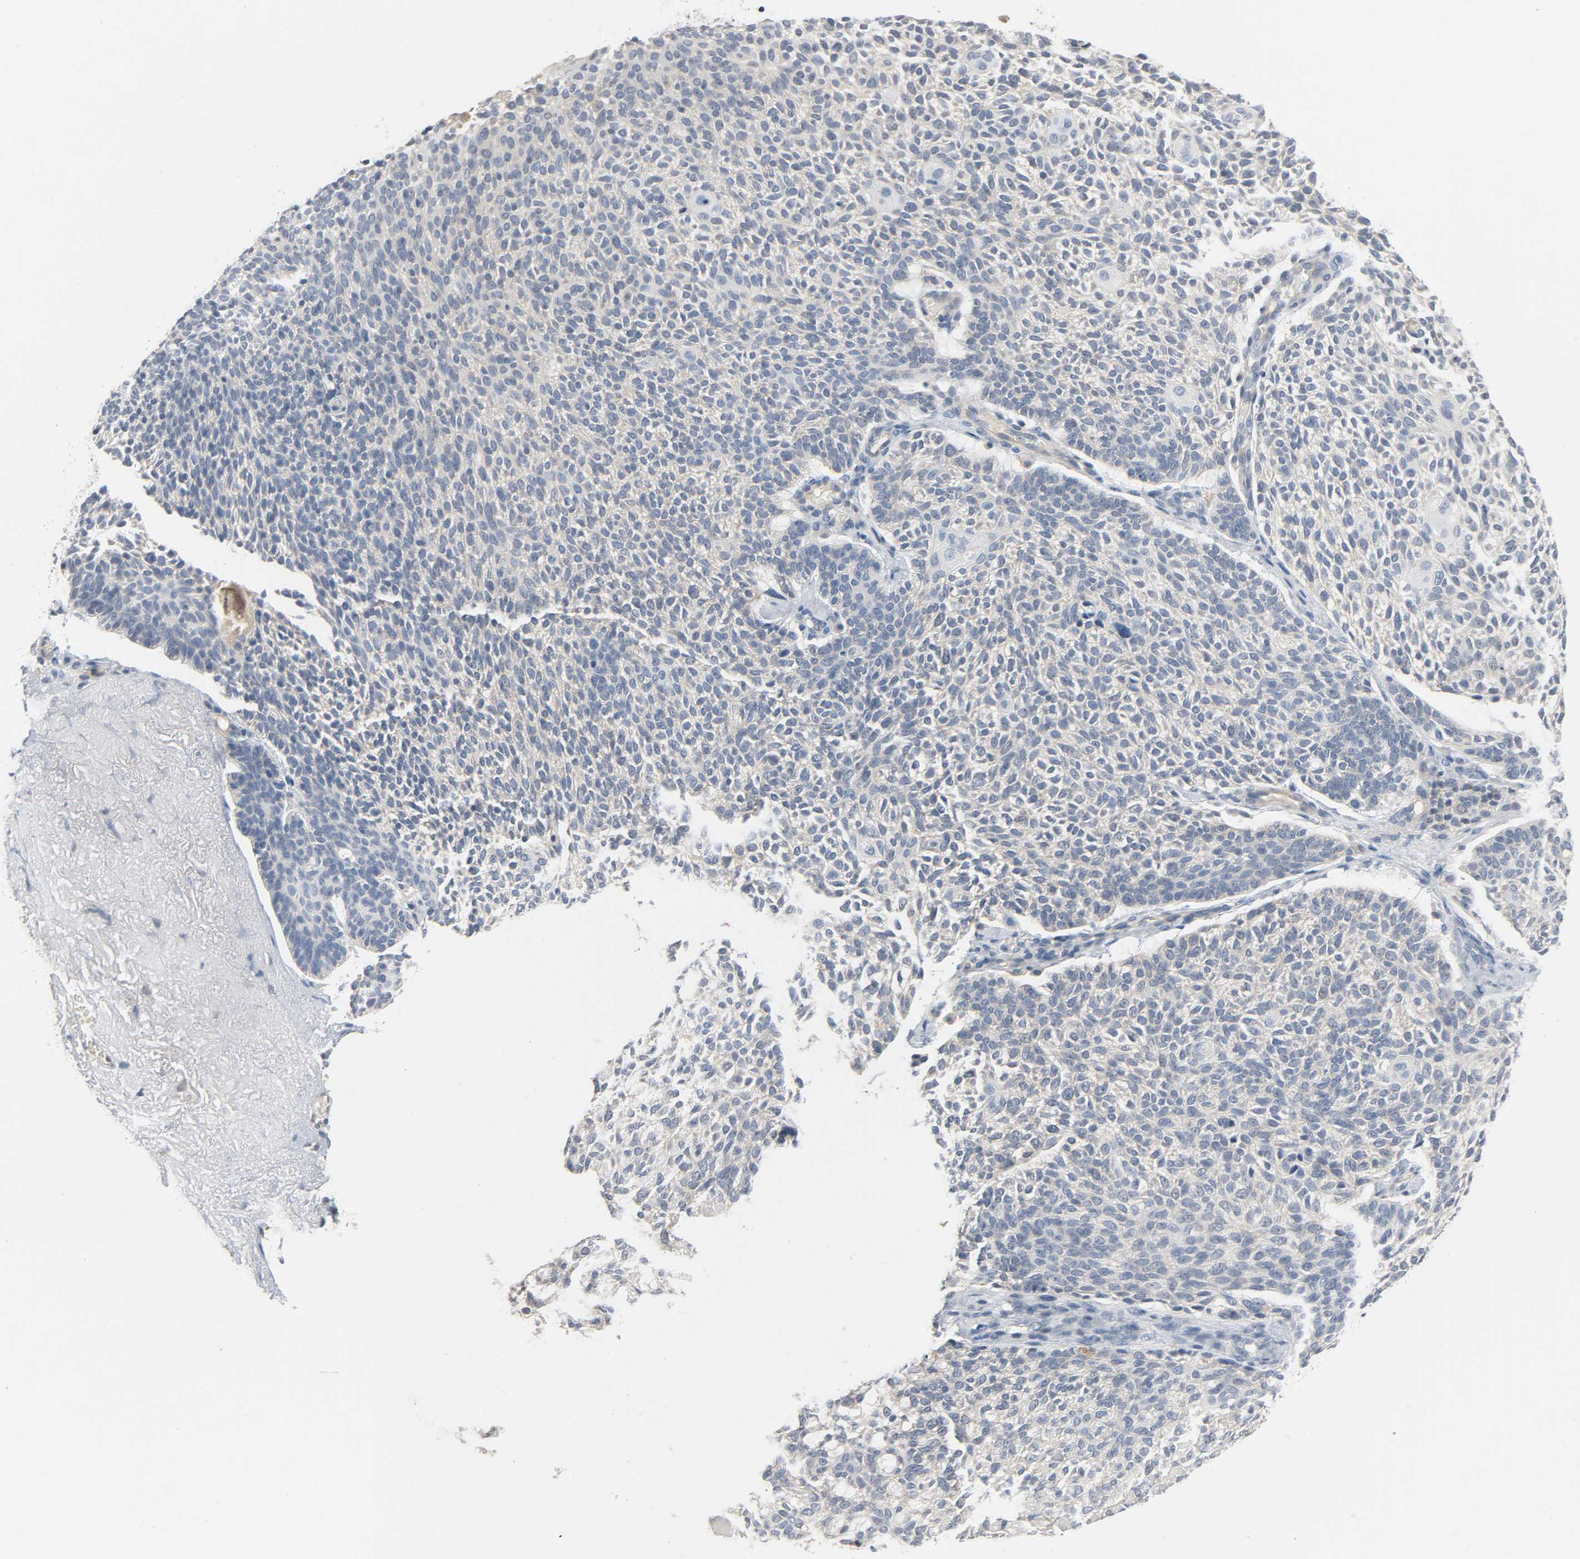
{"staining": {"intensity": "negative", "quantity": "none", "location": "none"}, "tissue": "skin cancer", "cell_type": "Tumor cells", "image_type": "cancer", "snomed": [{"axis": "morphology", "description": "Normal tissue, NOS"}, {"axis": "morphology", "description": "Basal cell carcinoma"}, {"axis": "topography", "description": "Skin"}], "caption": "This is an IHC image of human skin basal cell carcinoma. There is no positivity in tumor cells.", "gene": "CD4", "patient": {"sex": "female", "age": 70}}